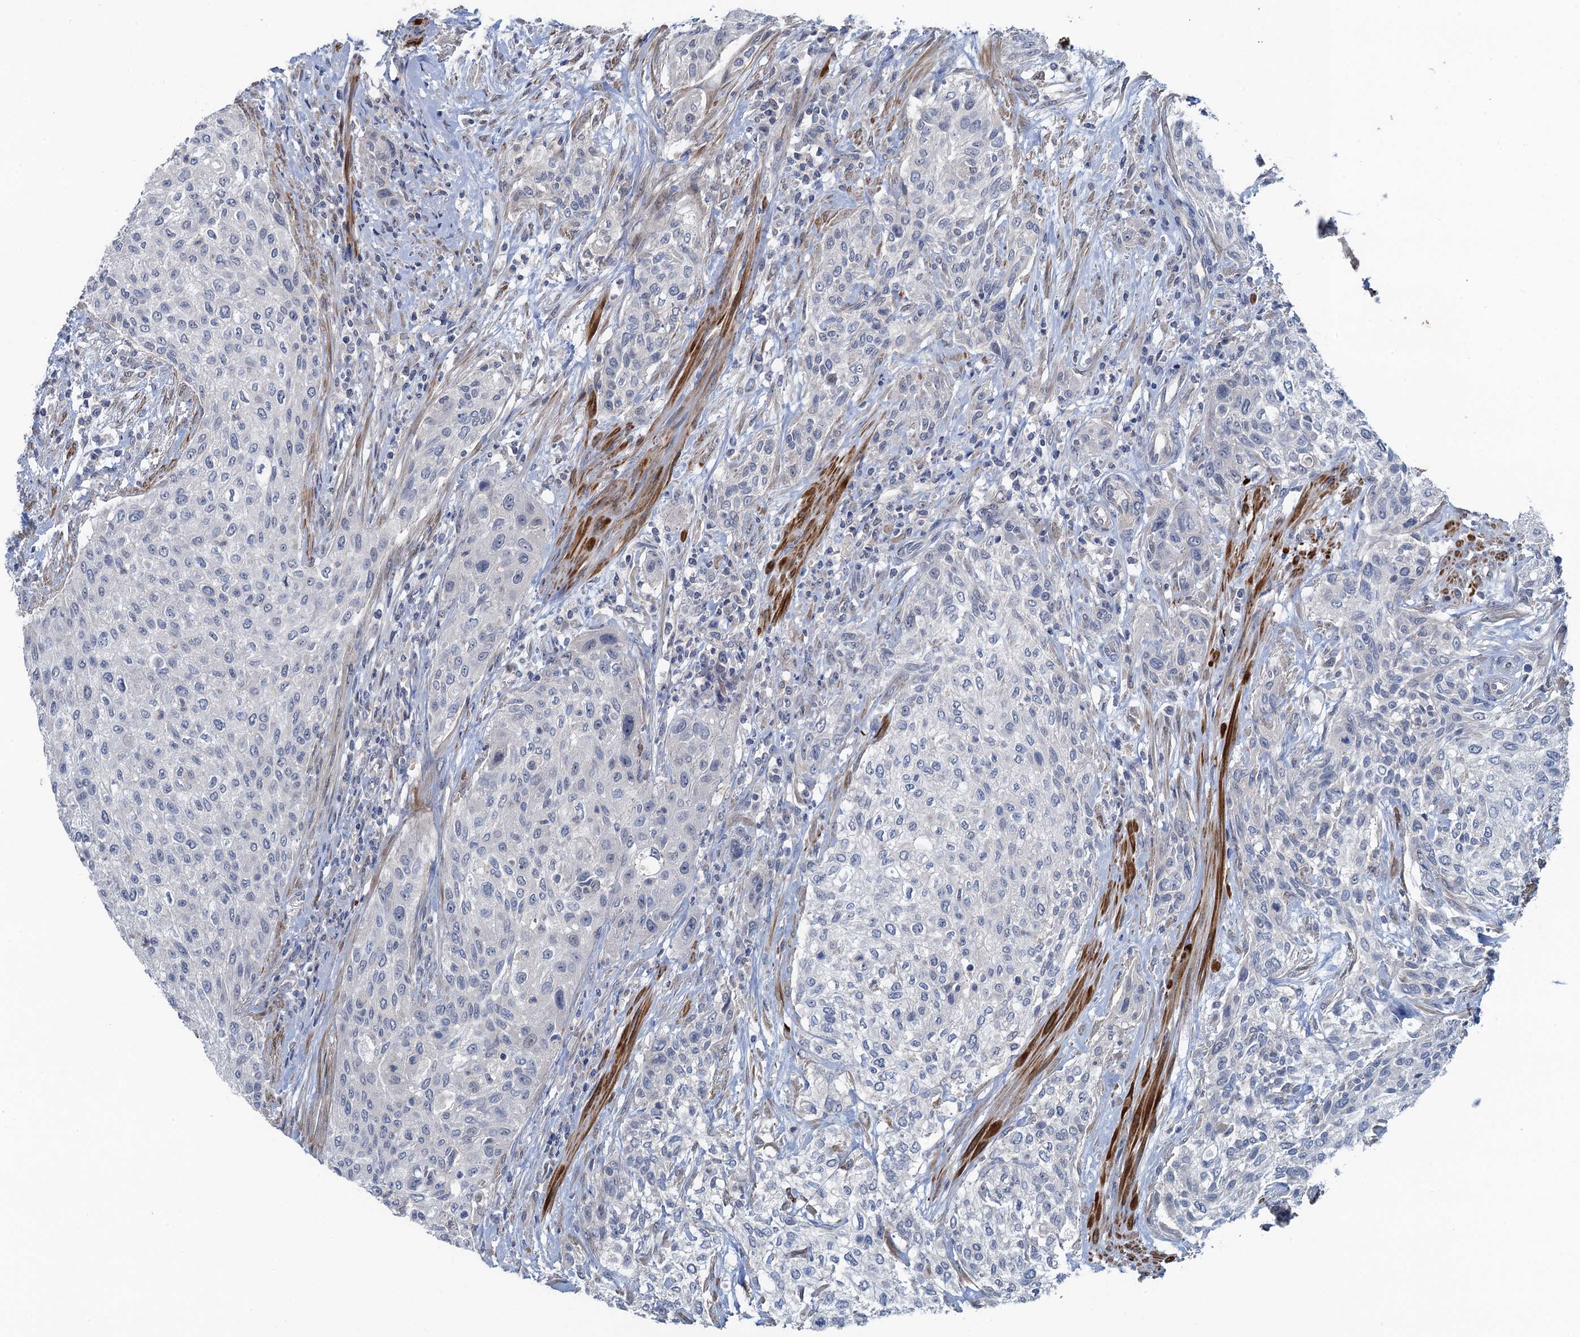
{"staining": {"intensity": "negative", "quantity": "none", "location": "none"}, "tissue": "urothelial cancer", "cell_type": "Tumor cells", "image_type": "cancer", "snomed": [{"axis": "morphology", "description": "Normal tissue, NOS"}, {"axis": "morphology", "description": "Urothelial carcinoma, NOS"}, {"axis": "topography", "description": "Urinary bladder"}, {"axis": "topography", "description": "Peripheral nerve tissue"}], "caption": "This is an IHC image of transitional cell carcinoma. There is no staining in tumor cells.", "gene": "MYO16", "patient": {"sex": "male", "age": 35}}